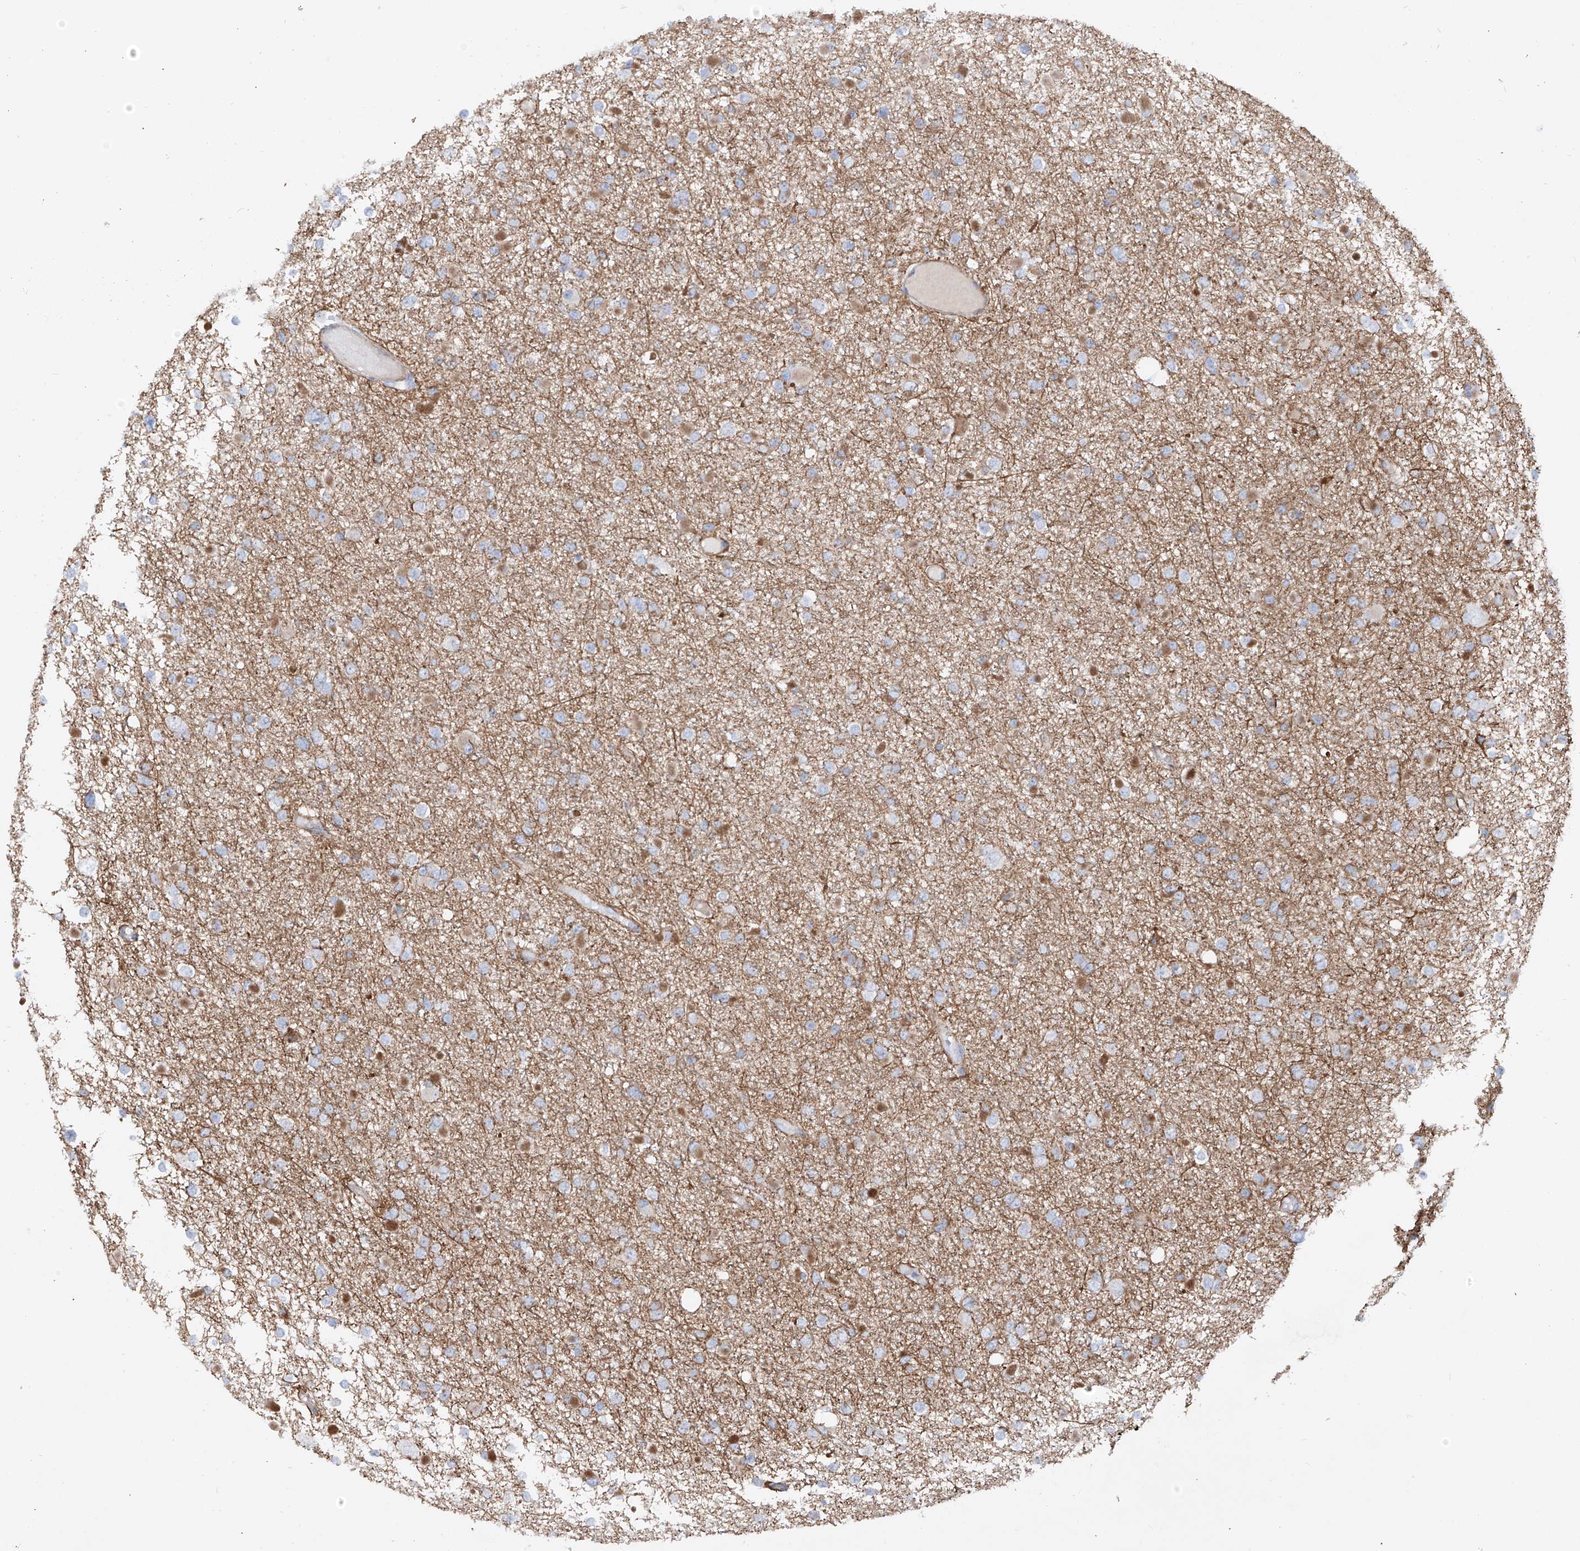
{"staining": {"intensity": "weak", "quantity": "25%-75%", "location": "cytoplasmic/membranous"}, "tissue": "glioma", "cell_type": "Tumor cells", "image_type": "cancer", "snomed": [{"axis": "morphology", "description": "Glioma, malignant, Low grade"}, {"axis": "topography", "description": "Brain"}], "caption": "Immunohistochemistry (IHC) staining of malignant glioma (low-grade), which demonstrates low levels of weak cytoplasmic/membranous staining in approximately 25%-75% of tumor cells indicating weak cytoplasmic/membranous protein positivity. The staining was performed using DAB (3,3'-diaminobenzidine) (brown) for protein detection and nuclei were counterstained in hematoxylin (blue).", "gene": "ZNF490", "patient": {"sex": "female", "age": 22}}